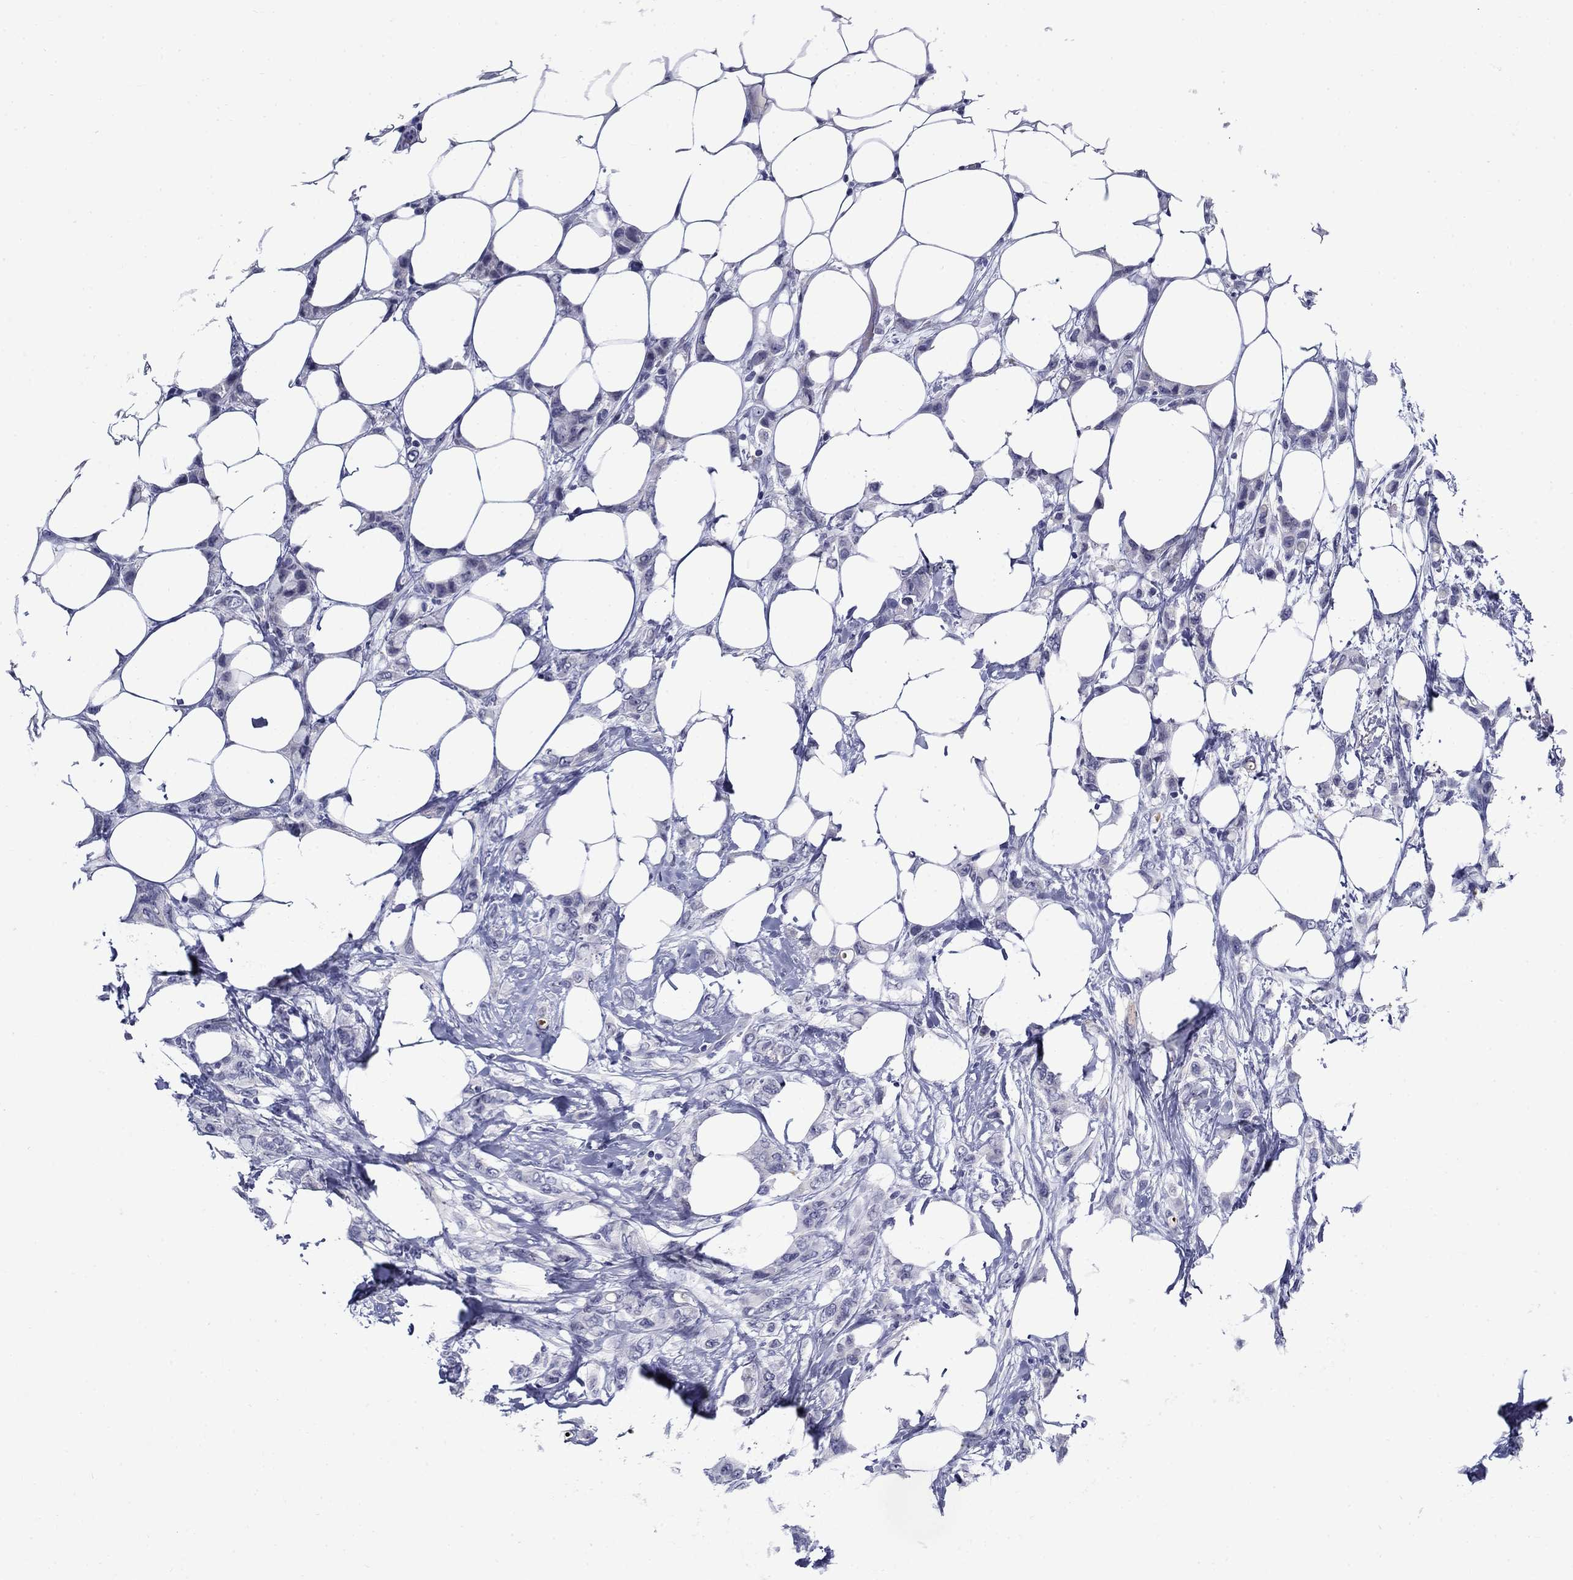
{"staining": {"intensity": "negative", "quantity": "none", "location": "none"}, "tissue": "breast cancer", "cell_type": "Tumor cells", "image_type": "cancer", "snomed": [{"axis": "morphology", "description": "Lobular carcinoma"}, {"axis": "topography", "description": "Breast"}], "caption": "Immunohistochemical staining of breast cancer demonstrates no significant positivity in tumor cells. (IHC, brightfield microscopy, high magnification).", "gene": "C4orf19", "patient": {"sex": "female", "age": 66}}